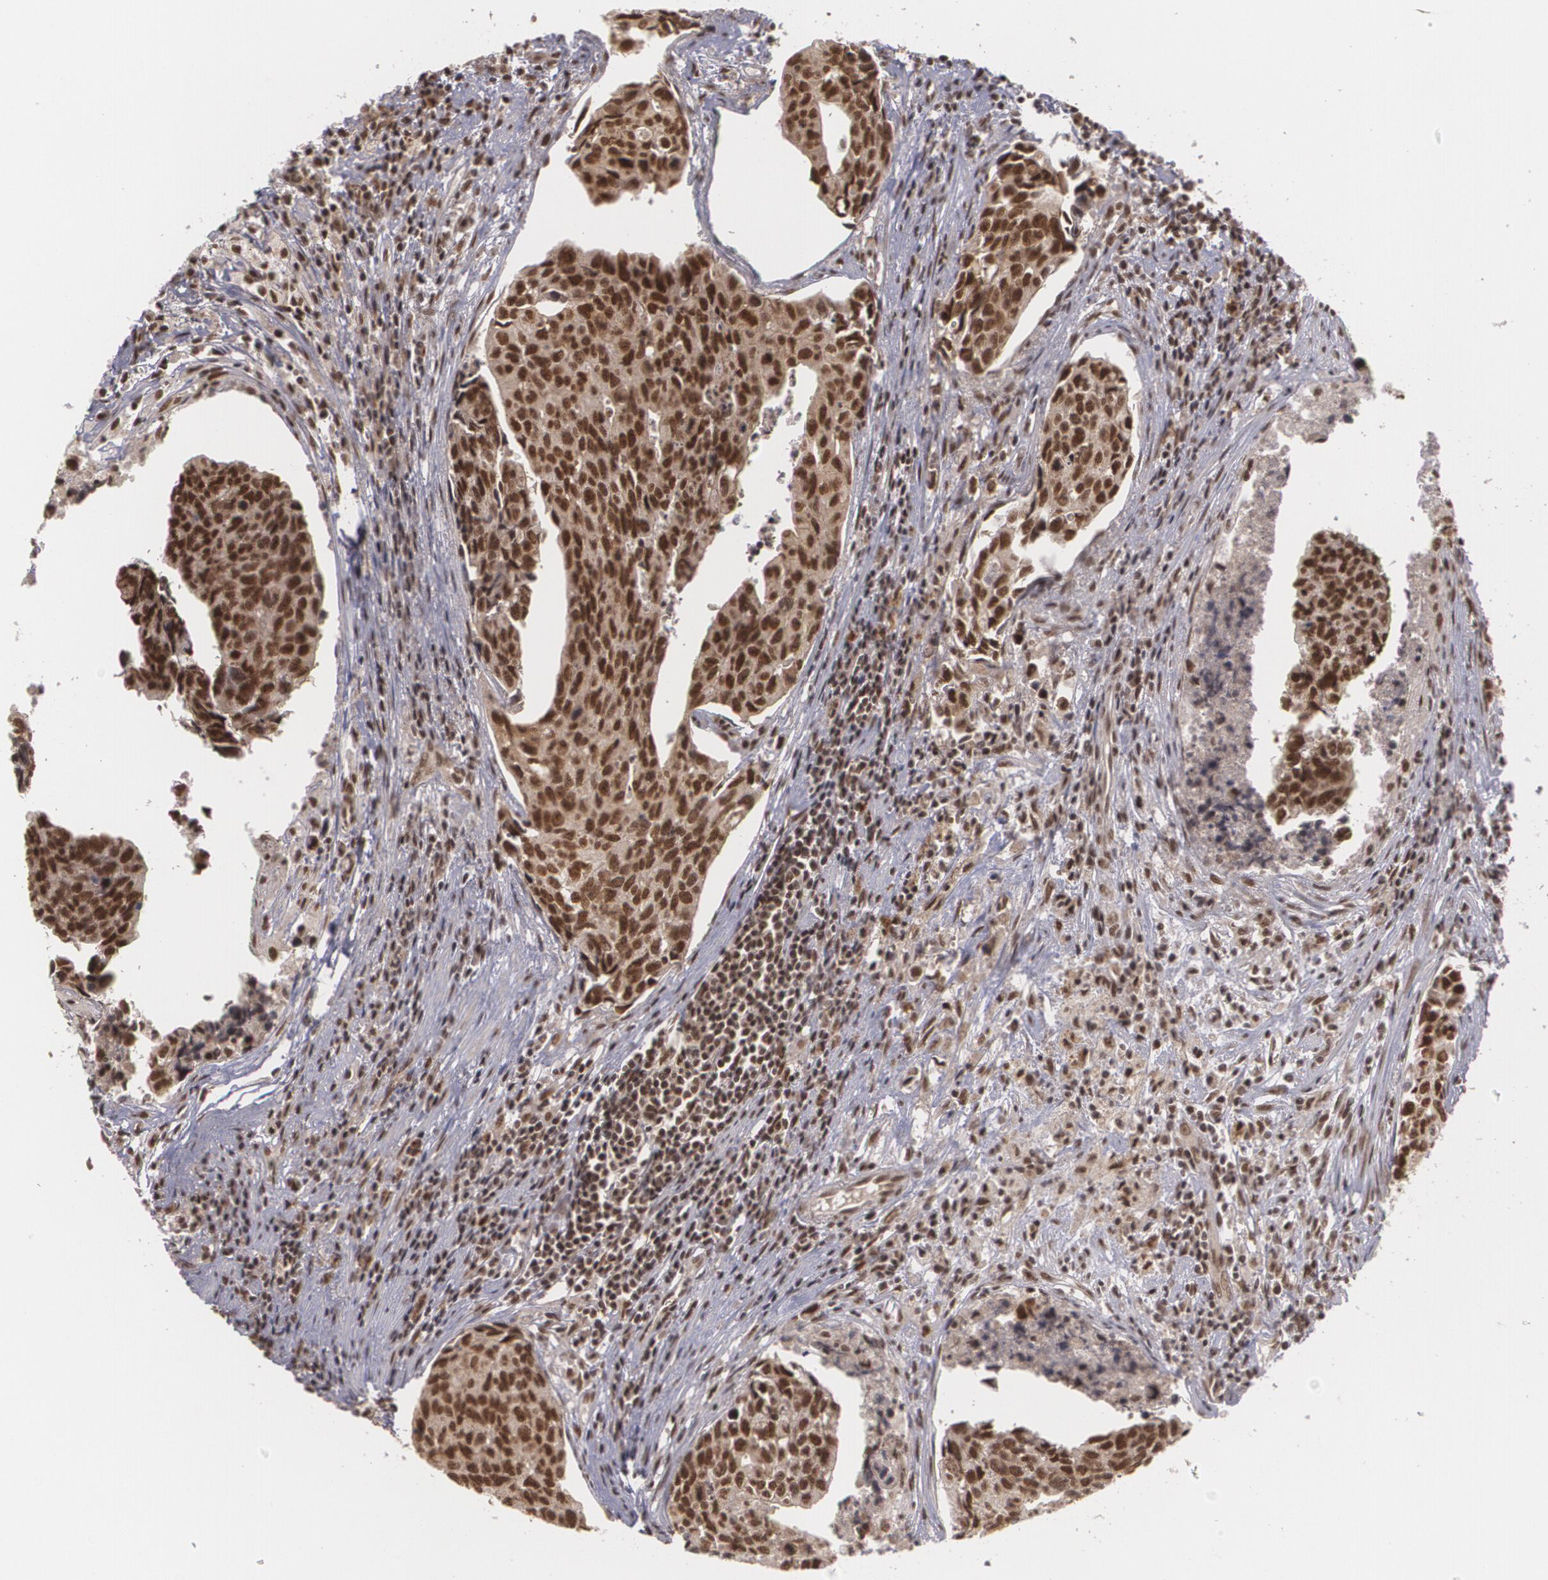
{"staining": {"intensity": "strong", "quantity": ">75%", "location": "nuclear"}, "tissue": "urothelial cancer", "cell_type": "Tumor cells", "image_type": "cancer", "snomed": [{"axis": "morphology", "description": "Urothelial carcinoma, High grade"}, {"axis": "topography", "description": "Urinary bladder"}], "caption": "IHC of urothelial cancer exhibits high levels of strong nuclear positivity in about >75% of tumor cells.", "gene": "RXRB", "patient": {"sex": "male", "age": 81}}